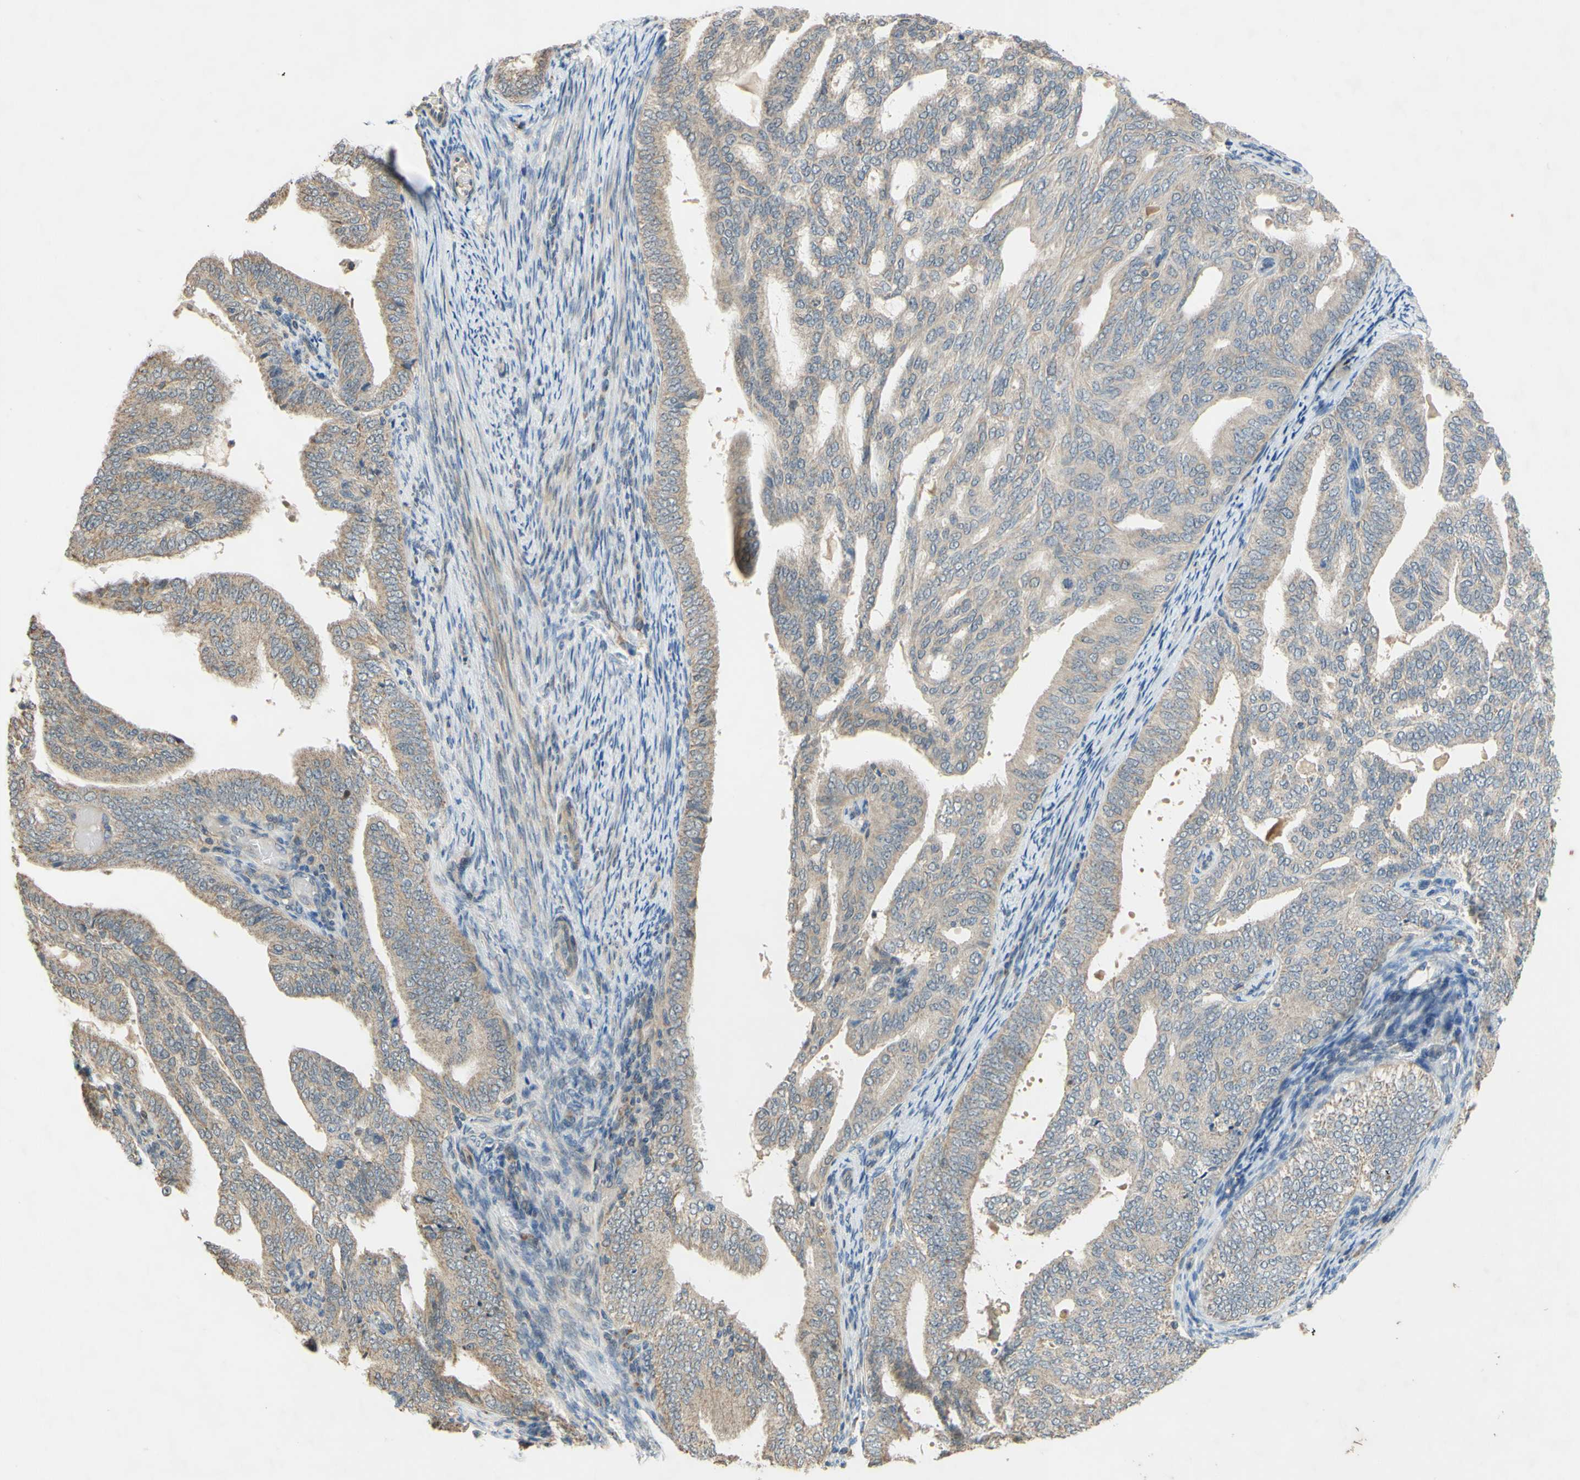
{"staining": {"intensity": "weak", "quantity": ">75%", "location": "cytoplasmic/membranous"}, "tissue": "endometrial cancer", "cell_type": "Tumor cells", "image_type": "cancer", "snomed": [{"axis": "morphology", "description": "Adenocarcinoma, NOS"}, {"axis": "topography", "description": "Endometrium"}], "caption": "A photomicrograph showing weak cytoplasmic/membranous expression in about >75% of tumor cells in endometrial cancer, as visualized by brown immunohistochemical staining.", "gene": "GATA1", "patient": {"sex": "female", "age": 58}}